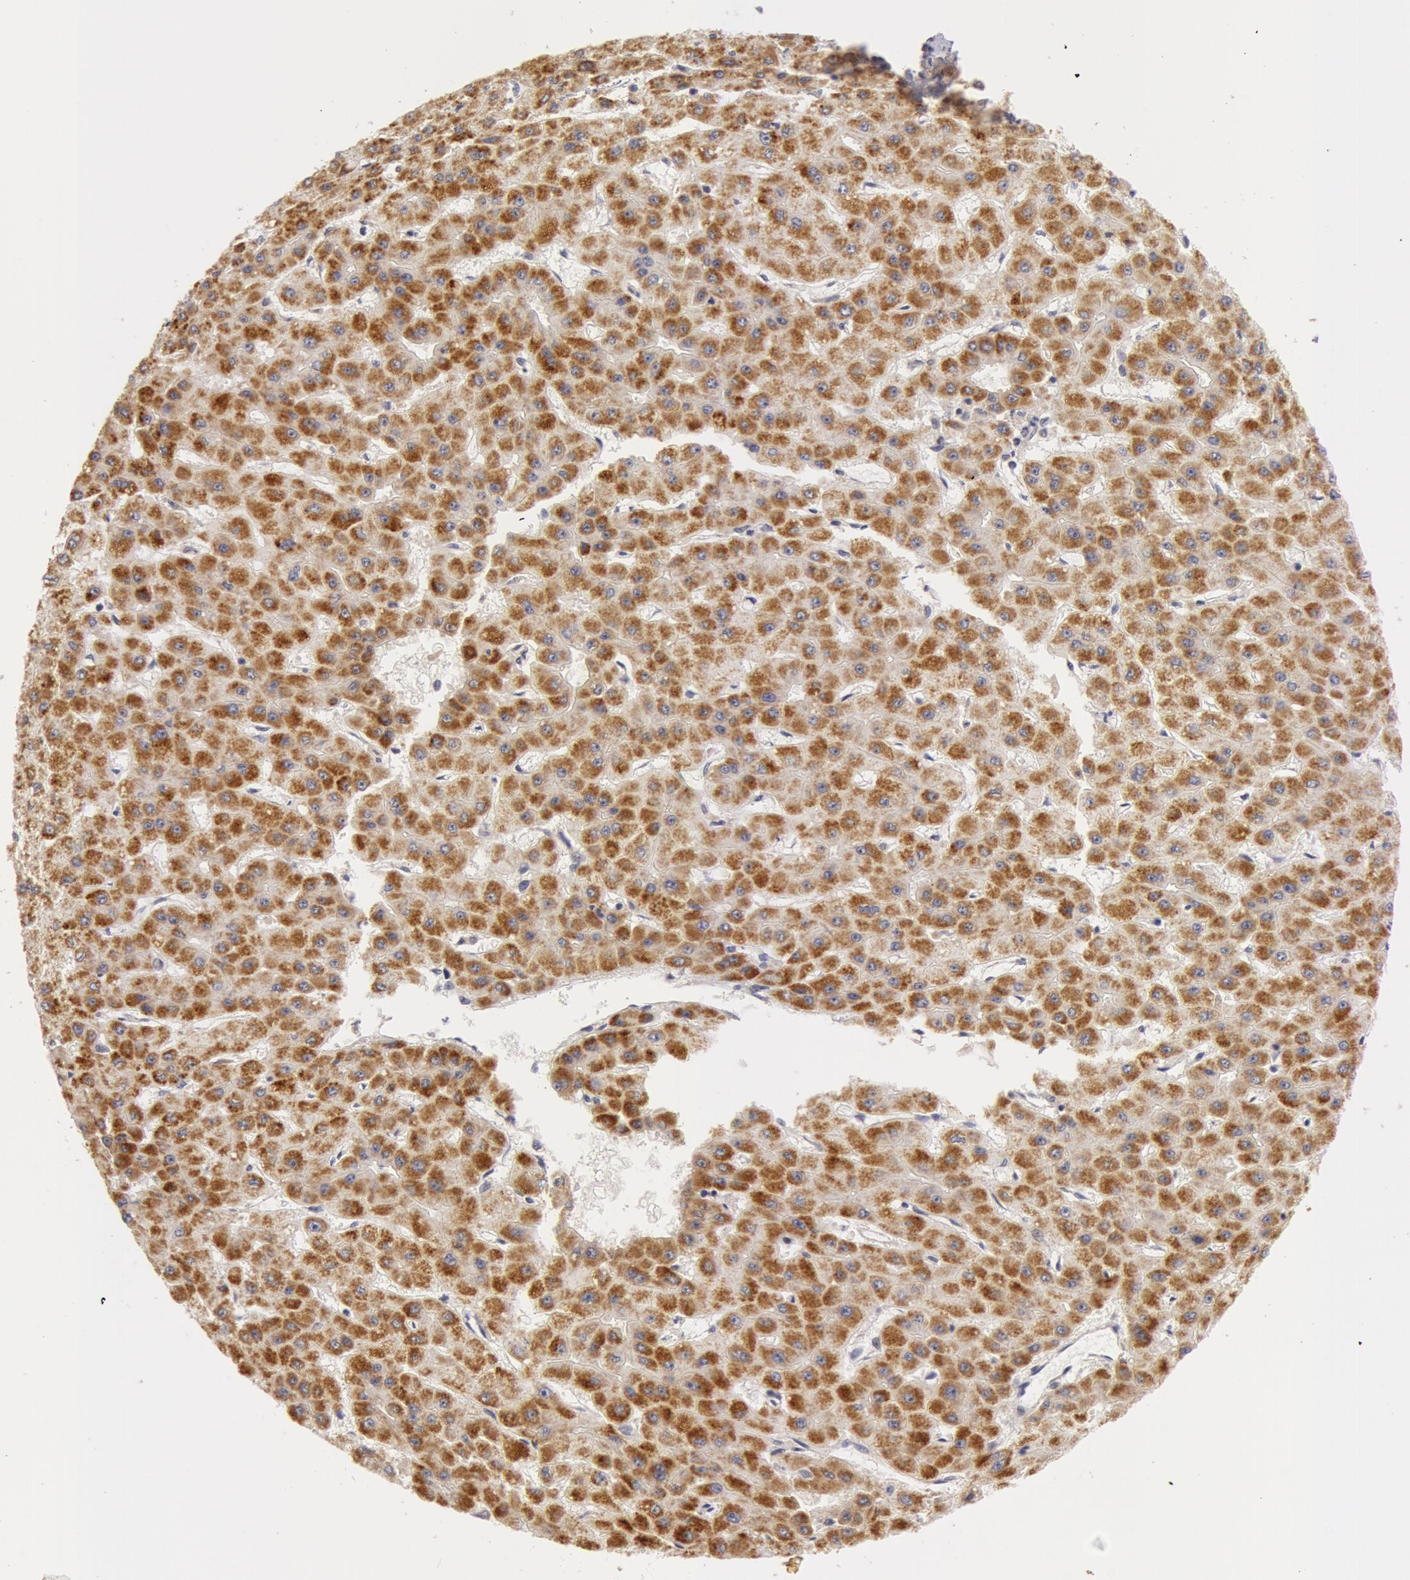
{"staining": {"intensity": "moderate", "quantity": ">75%", "location": "cytoplasmic/membranous"}, "tissue": "liver cancer", "cell_type": "Tumor cells", "image_type": "cancer", "snomed": [{"axis": "morphology", "description": "Carcinoma, Hepatocellular, NOS"}, {"axis": "topography", "description": "Liver"}], "caption": "Protein analysis of liver cancer tissue exhibits moderate cytoplasmic/membranous staining in approximately >75% of tumor cells.", "gene": "SYTL4", "patient": {"sex": "female", "age": 52}}